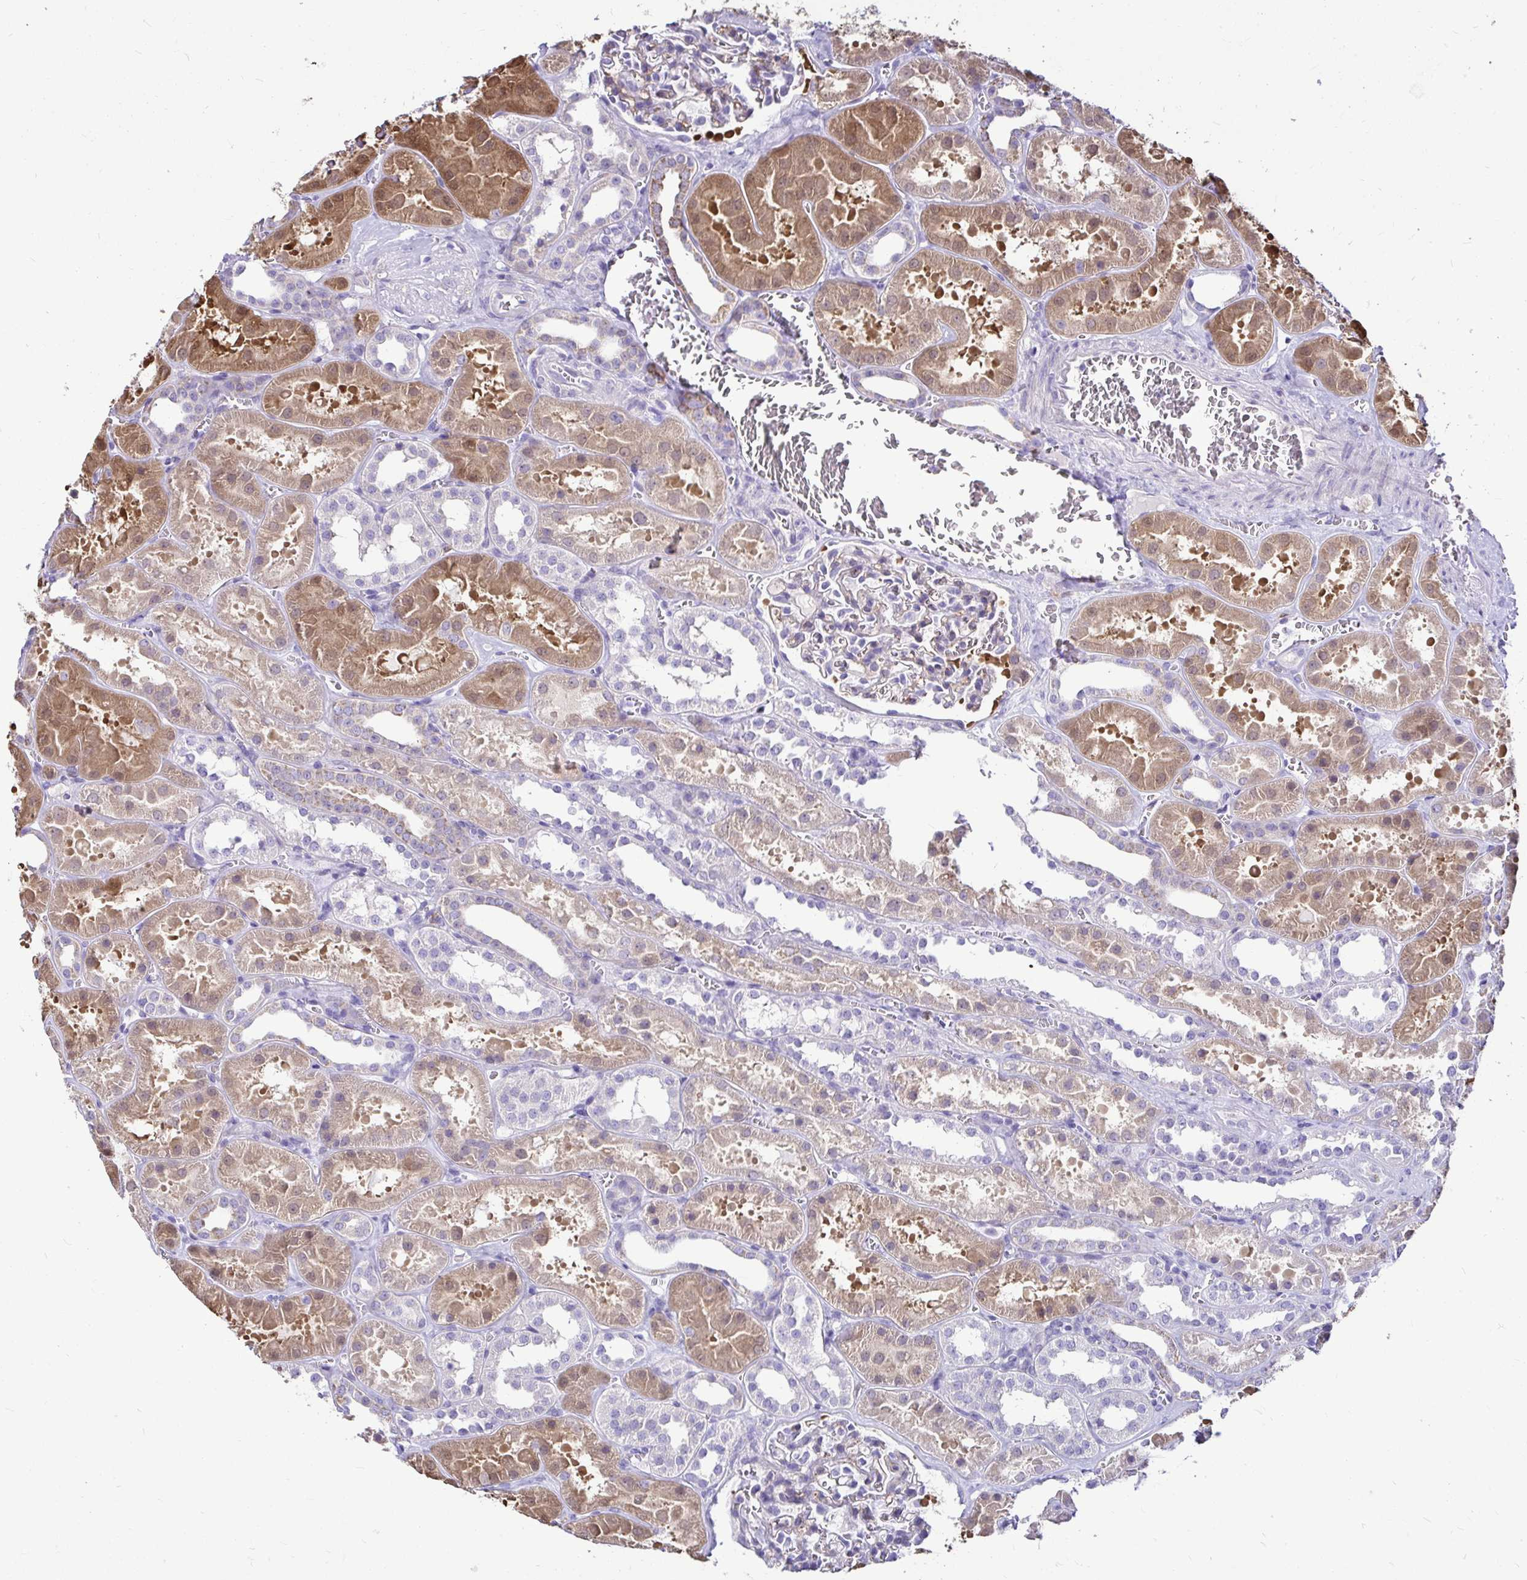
{"staining": {"intensity": "negative", "quantity": "none", "location": "none"}, "tissue": "kidney", "cell_type": "Cells in glomeruli", "image_type": "normal", "snomed": [{"axis": "morphology", "description": "Normal tissue, NOS"}, {"axis": "topography", "description": "Kidney"}], "caption": "The histopathology image displays no significant positivity in cells in glomeruli of kidney. (Brightfield microscopy of DAB IHC at high magnification).", "gene": "IDH1", "patient": {"sex": "female", "age": 41}}